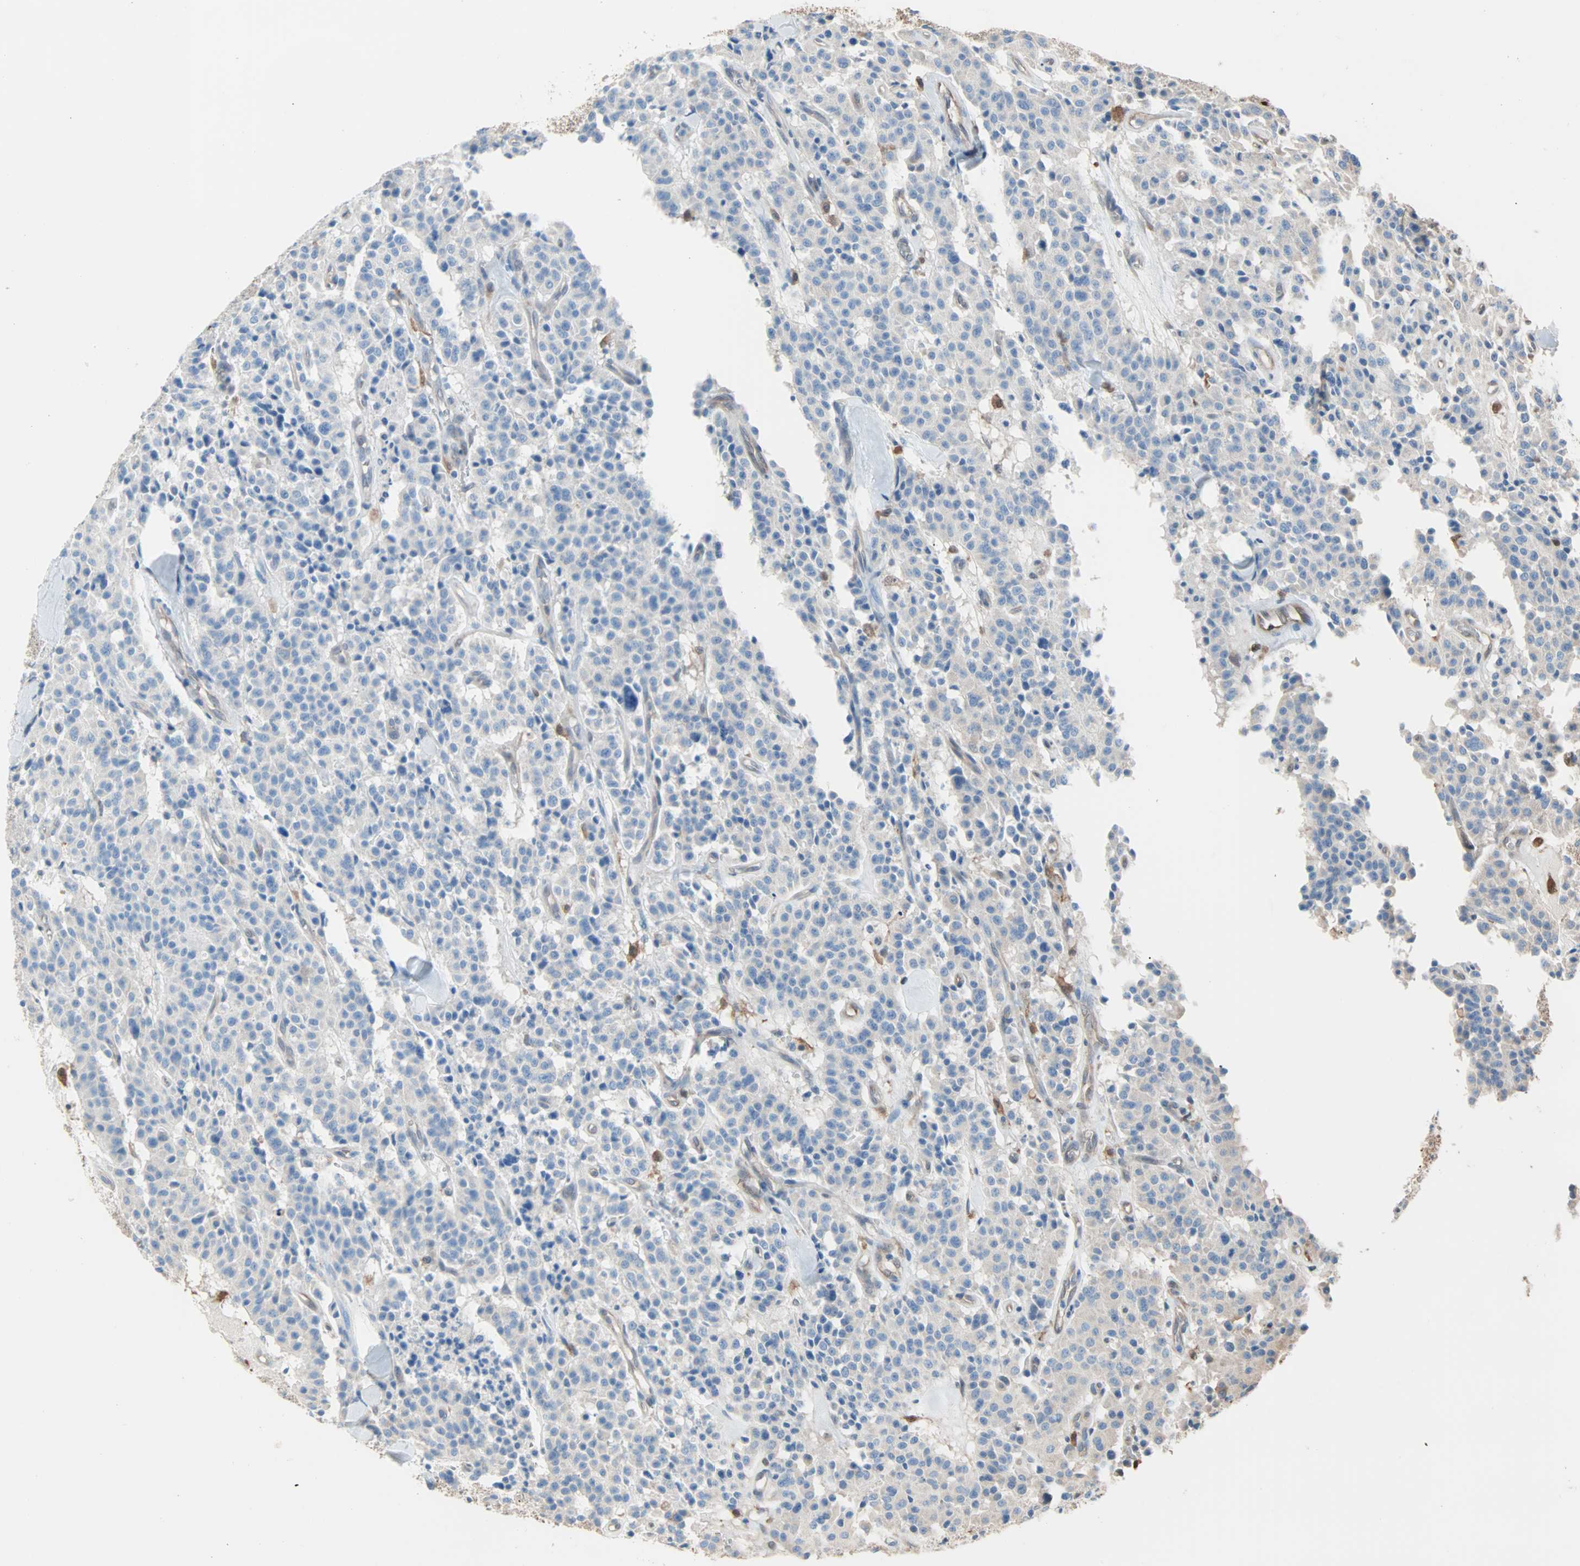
{"staining": {"intensity": "negative", "quantity": "none", "location": "none"}, "tissue": "carcinoid", "cell_type": "Tumor cells", "image_type": "cancer", "snomed": [{"axis": "morphology", "description": "Carcinoid, malignant, NOS"}, {"axis": "topography", "description": "Lung"}], "caption": "An image of human carcinoid (malignant) is negative for staining in tumor cells.", "gene": "PRDX1", "patient": {"sex": "male", "age": 30}}